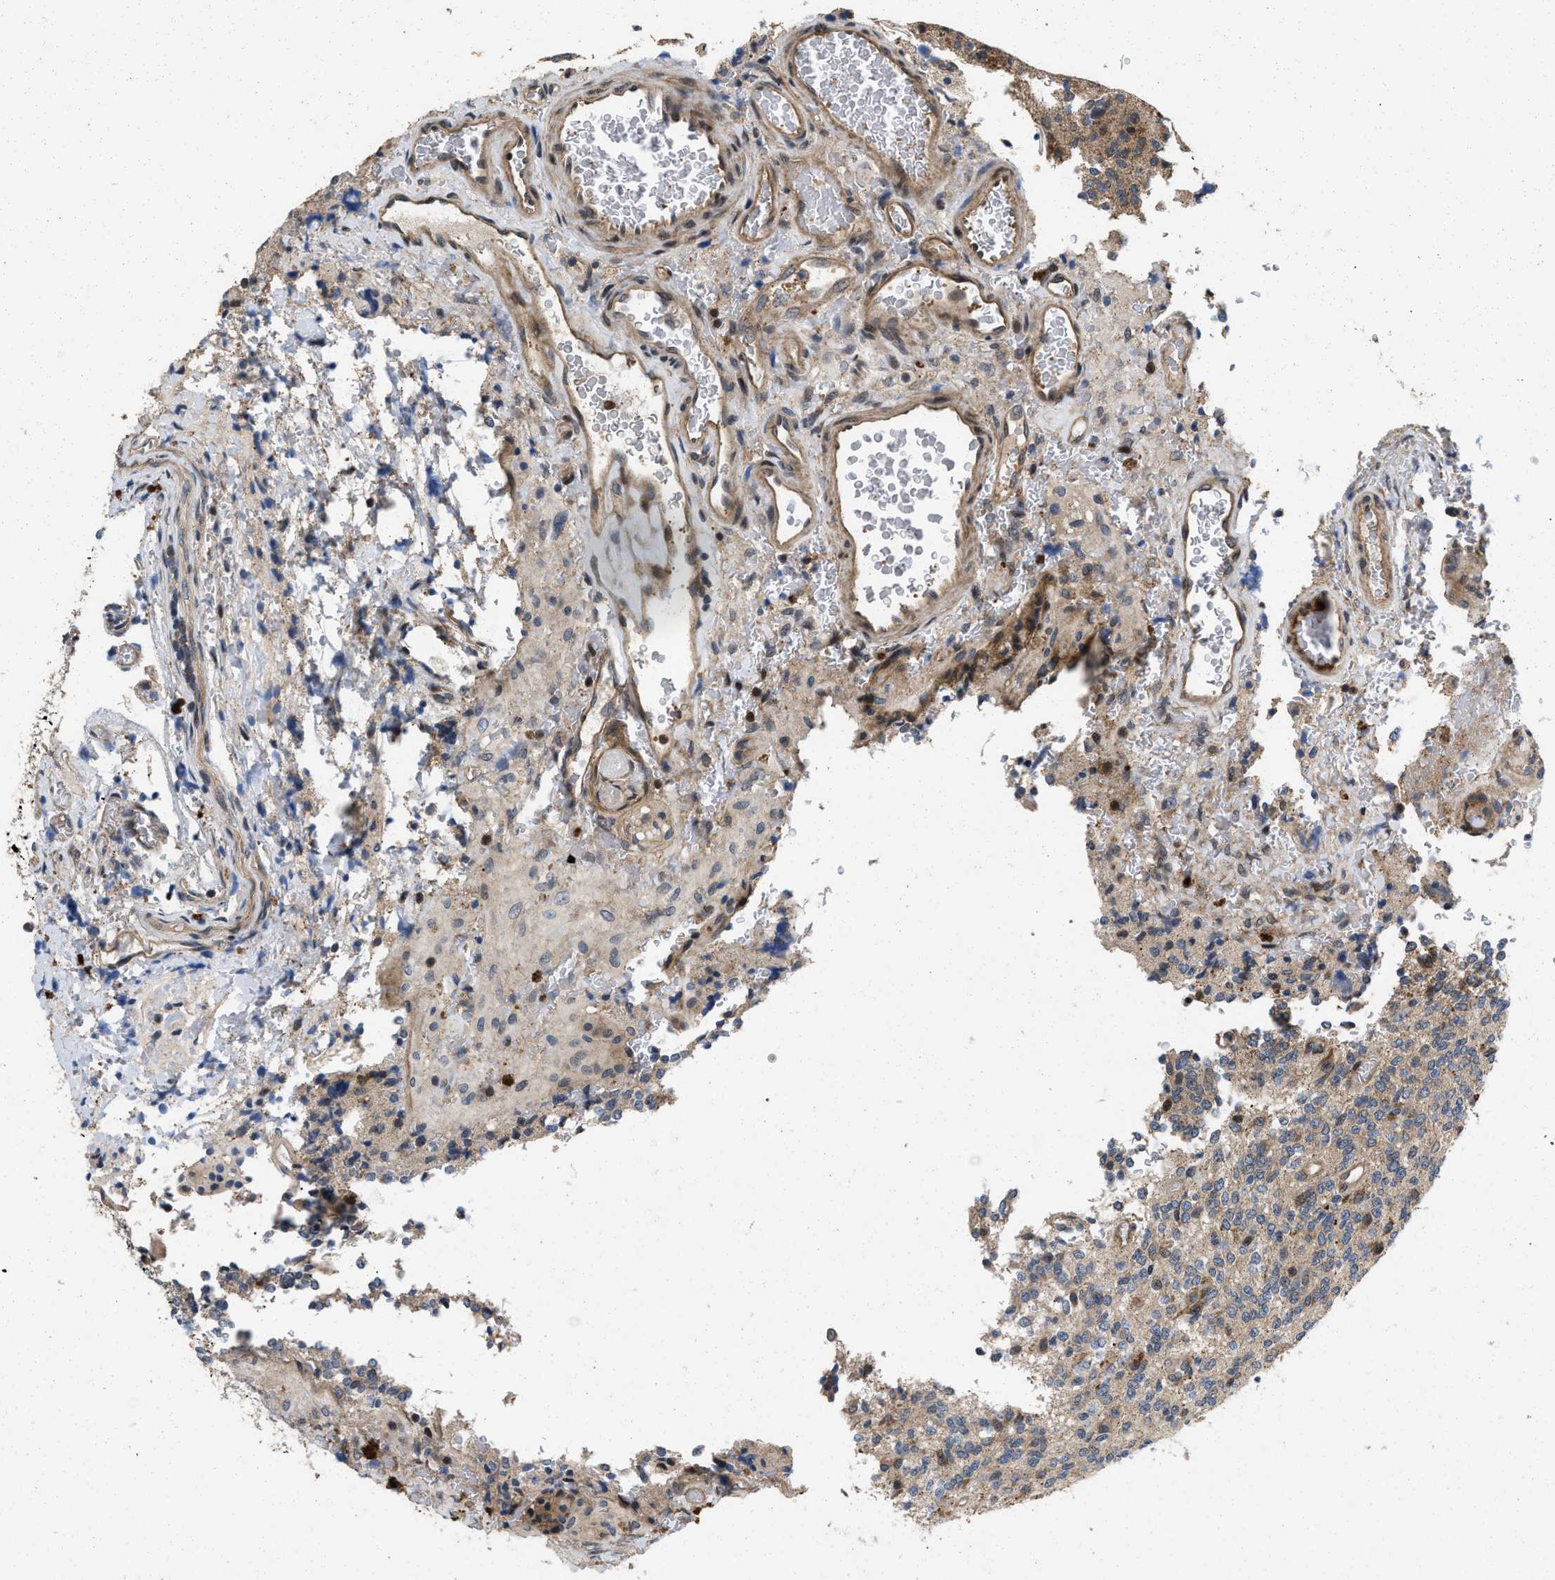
{"staining": {"intensity": "weak", "quantity": "<25%", "location": "cytoplasmic/membranous"}, "tissue": "glioma", "cell_type": "Tumor cells", "image_type": "cancer", "snomed": [{"axis": "morphology", "description": "Glioma, malignant, High grade"}, {"axis": "topography", "description": "Brain"}], "caption": "Immunohistochemical staining of malignant high-grade glioma exhibits no significant expression in tumor cells.", "gene": "PRDM14", "patient": {"sex": "male", "age": 34}}